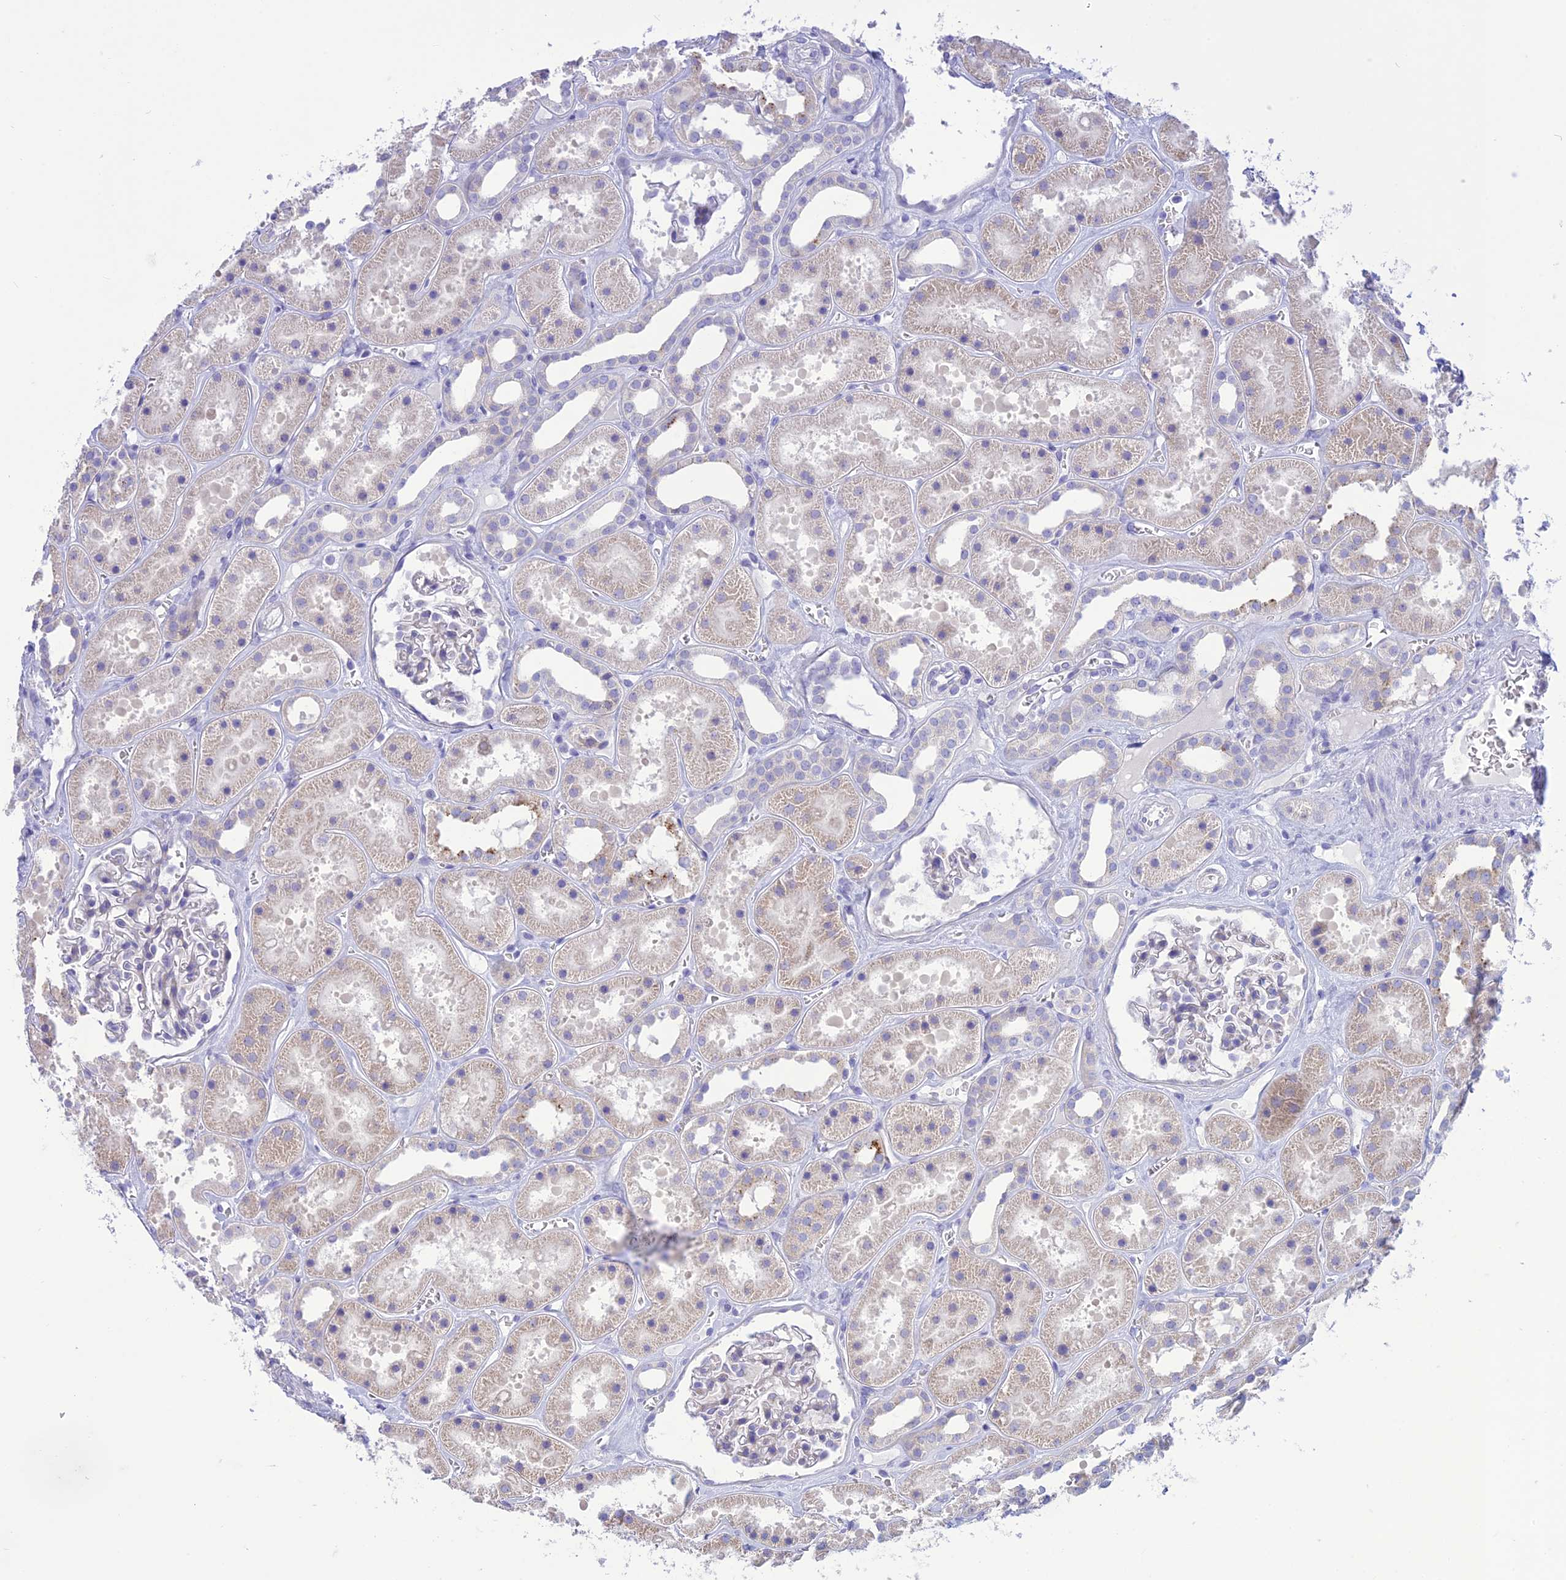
{"staining": {"intensity": "negative", "quantity": "none", "location": "none"}, "tissue": "kidney", "cell_type": "Cells in glomeruli", "image_type": "normal", "snomed": [{"axis": "morphology", "description": "Normal tissue, NOS"}, {"axis": "topography", "description": "Kidney"}], "caption": "Immunohistochemistry of unremarkable human kidney reveals no staining in cells in glomeruli.", "gene": "DHDH", "patient": {"sex": "female", "age": 41}}